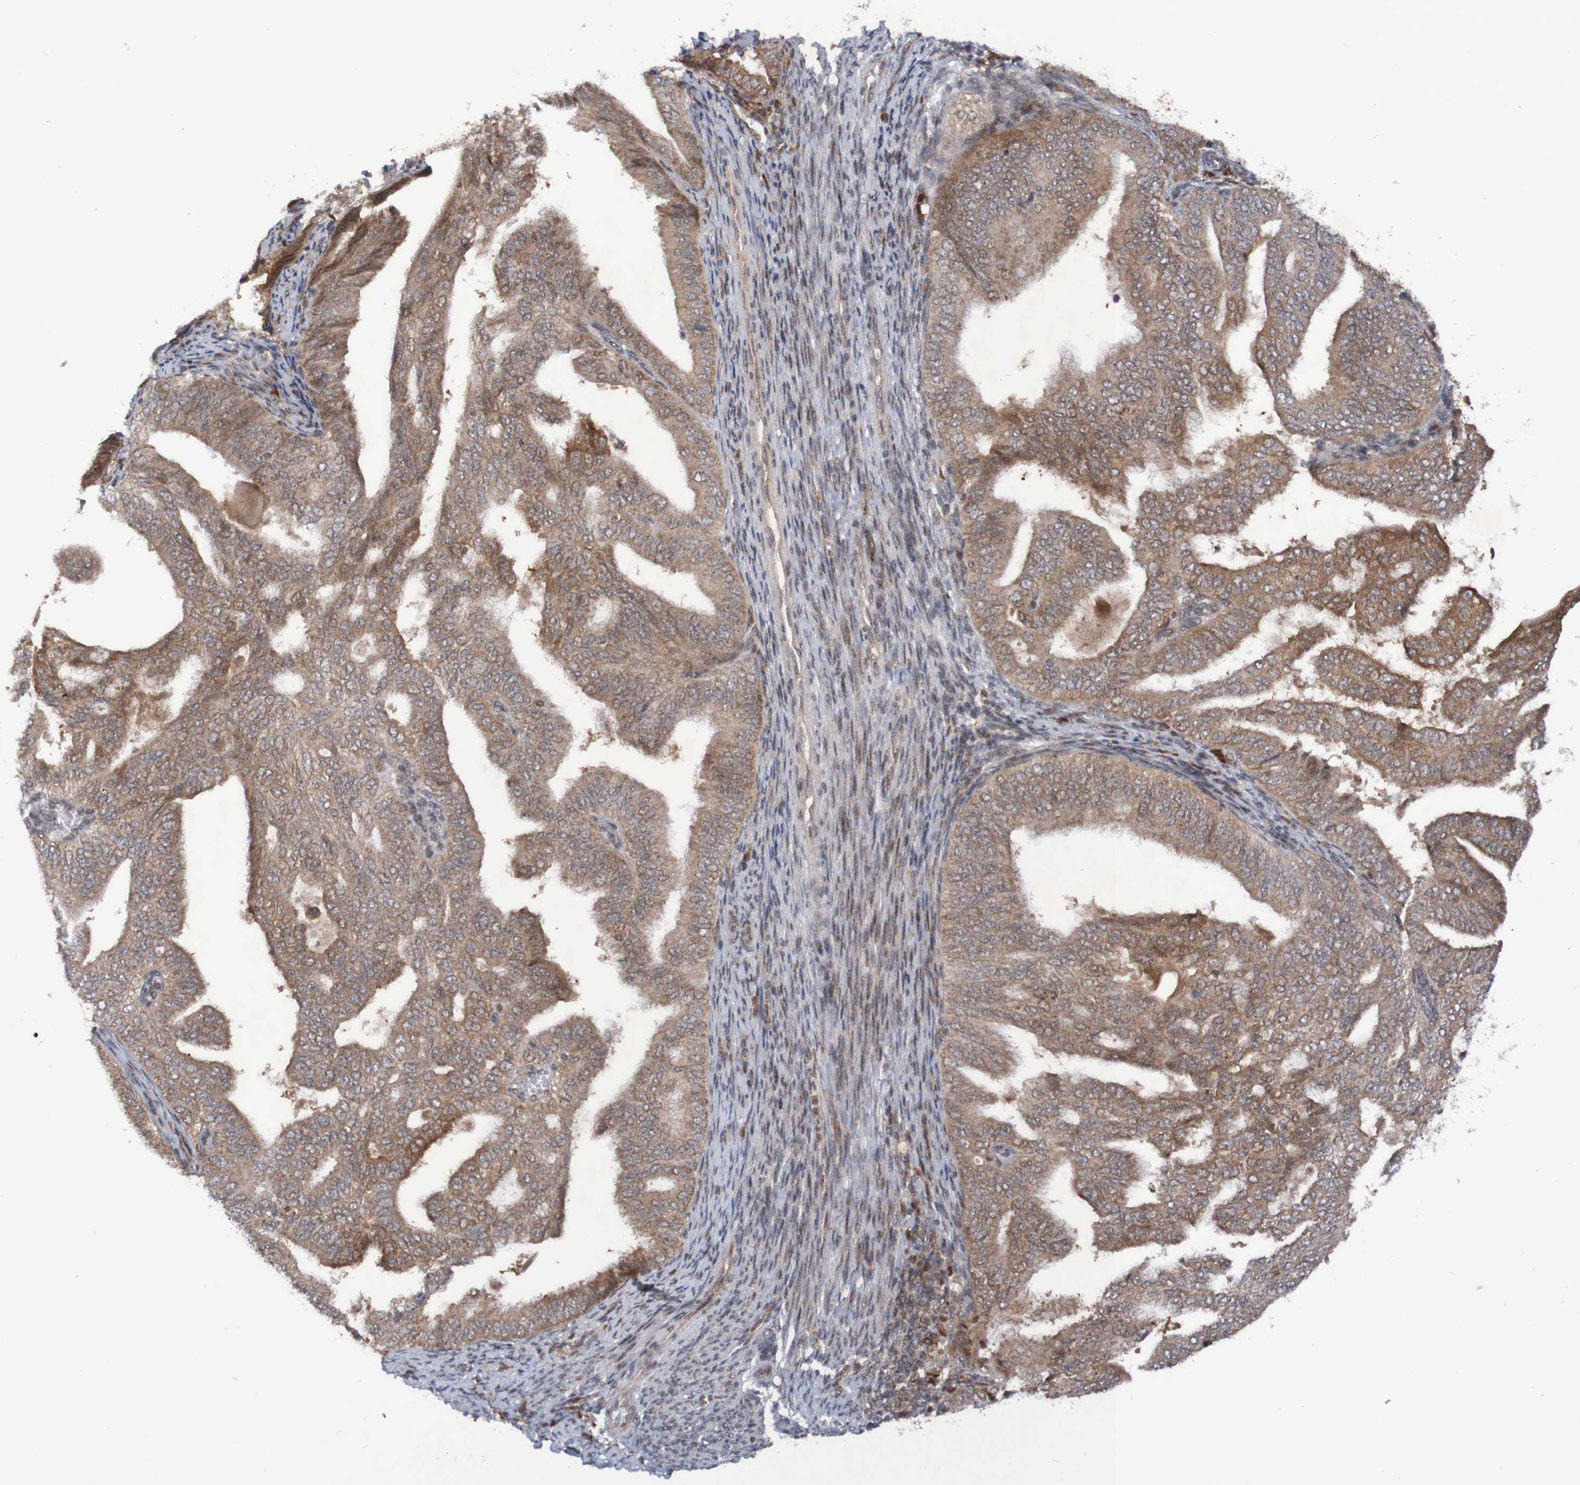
{"staining": {"intensity": "weak", "quantity": ">75%", "location": "cytoplasmic/membranous"}, "tissue": "endometrial cancer", "cell_type": "Tumor cells", "image_type": "cancer", "snomed": [{"axis": "morphology", "description": "Adenocarcinoma, NOS"}, {"axis": "topography", "description": "Endometrium"}], "caption": "Immunohistochemical staining of human endometrial cancer shows low levels of weak cytoplasmic/membranous expression in approximately >75% of tumor cells. (DAB IHC with brightfield microscopy, high magnification).", "gene": "ITLN1", "patient": {"sex": "female", "age": 58}}